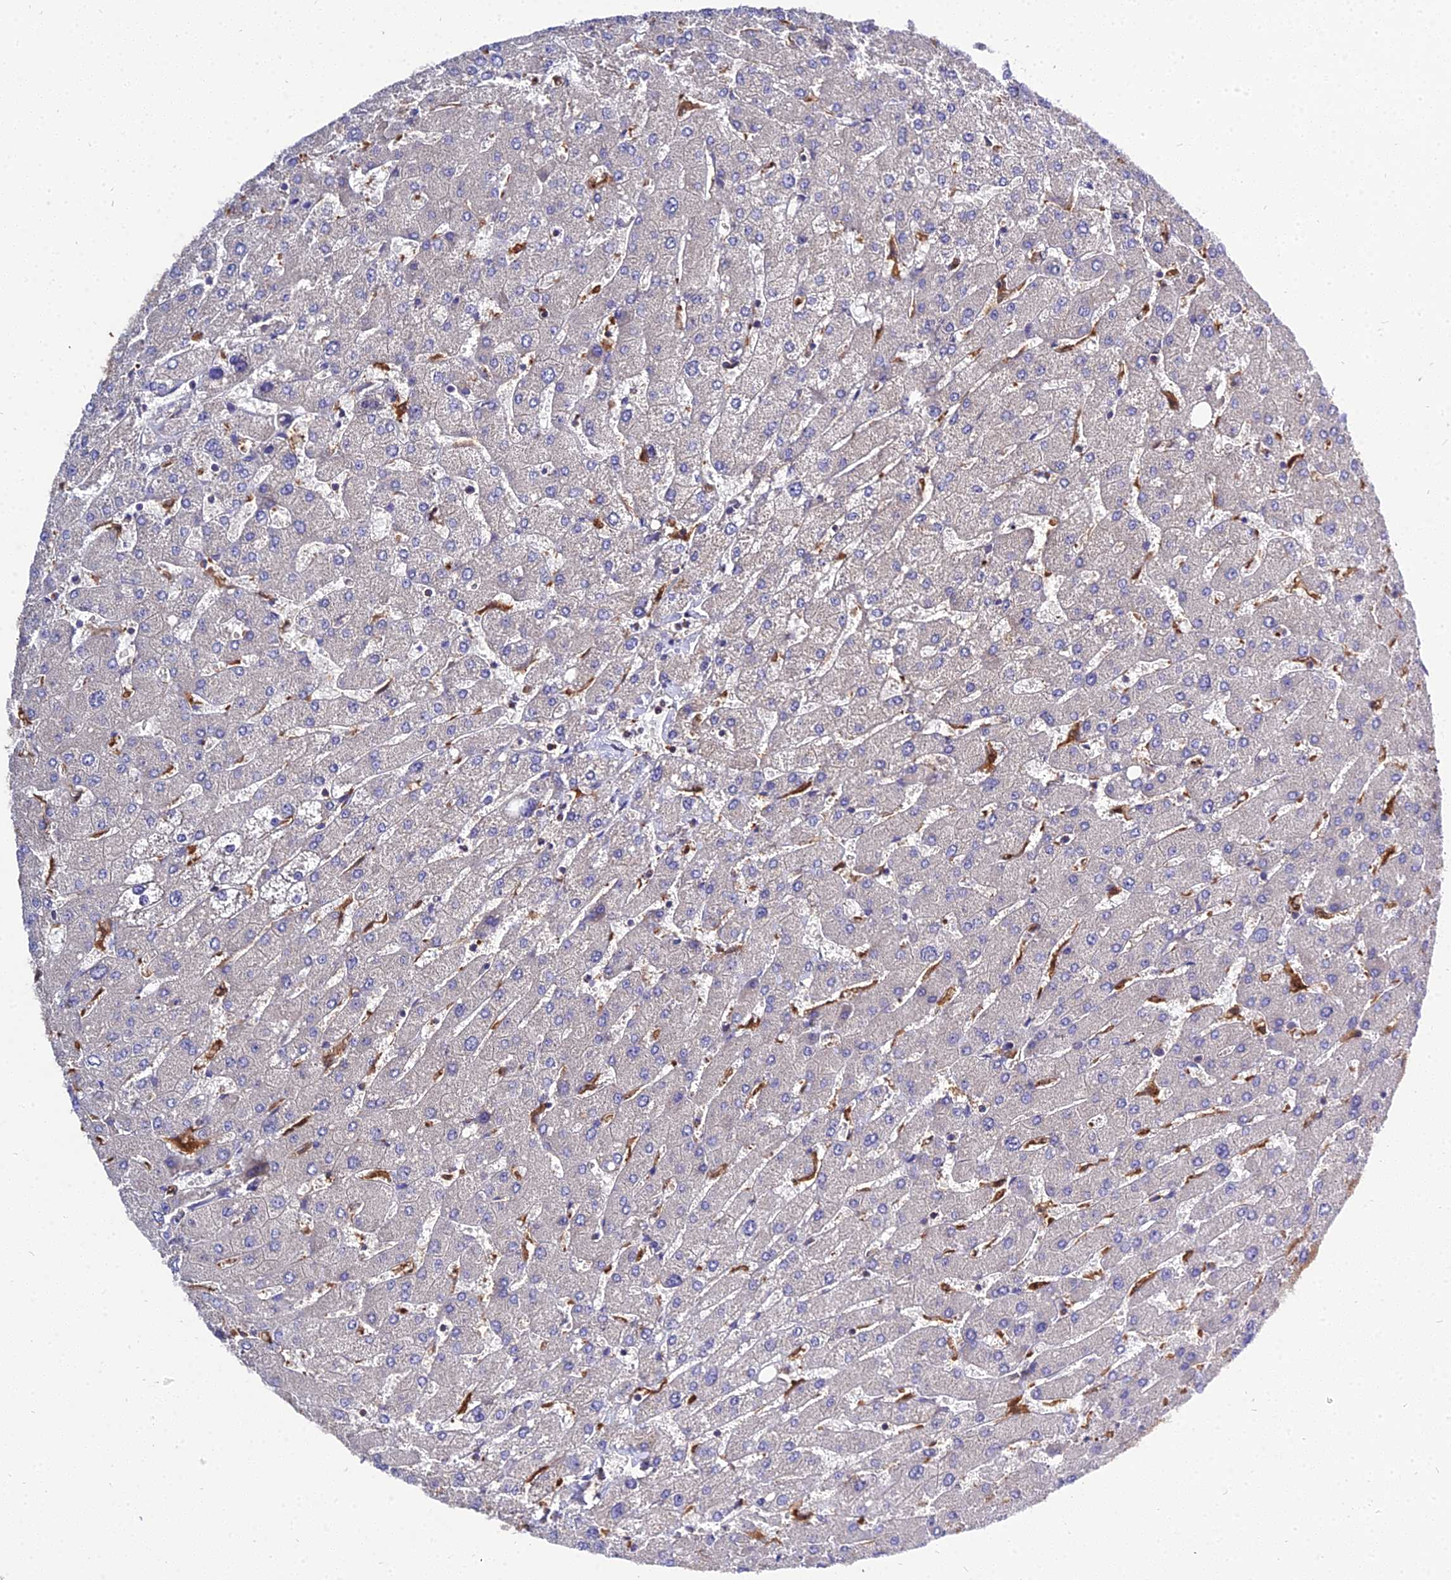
{"staining": {"intensity": "negative", "quantity": "none", "location": "none"}, "tissue": "liver", "cell_type": "Cholangiocytes", "image_type": "normal", "snomed": [{"axis": "morphology", "description": "Normal tissue, NOS"}, {"axis": "topography", "description": "Liver"}], "caption": "This is a micrograph of immunohistochemistry (IHC) staining of benign liver, which shows no staining in cholangiocytes. (Immunohistochemistry (ihc), brightfield microscopy, high magnification).", "gene": "C2orf69", "patient": {"sex": "male", "age": 55}}